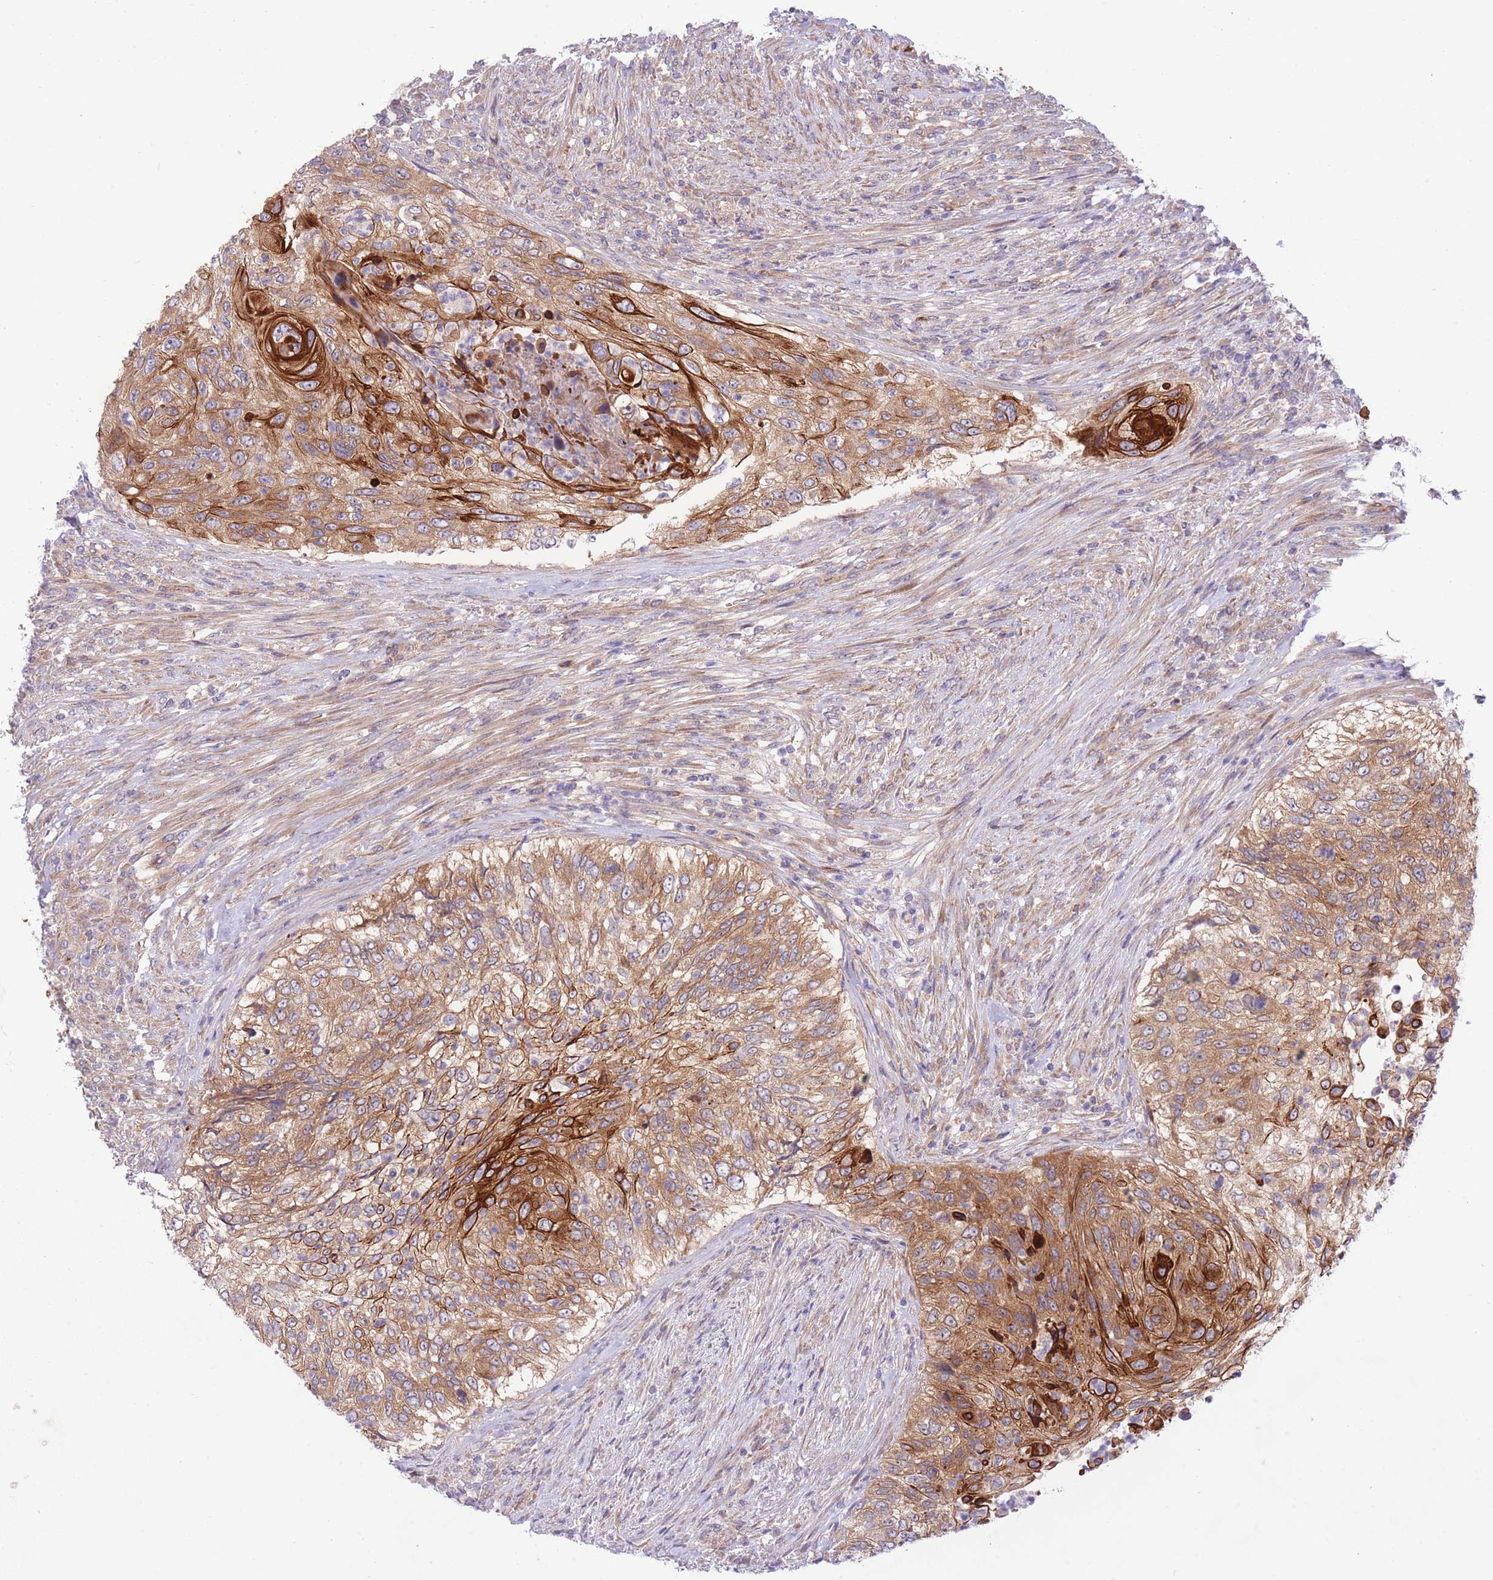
{"staining": {"intensity": "strong", "quantity": "25%-75%", "location": "cytoplasmic/membranous"}, "tissue": "urothelial cancer", "cell_type": "Tumor cells", "image_type": "cancer", "snomed": [{"axis": "morphology", "description": "Urothelial carcinoma, High grade"}, {"axis": "topography", "description": "Urinary bladder"}], "caption": "Tumor cells show high levels of strong cytoplasmic/membranous expression in about 25%-75% of cells in human urothelial carcinoma (high-grade).", "gene": "CHAC1", "patient": {"sex": "female", "age": 60}}